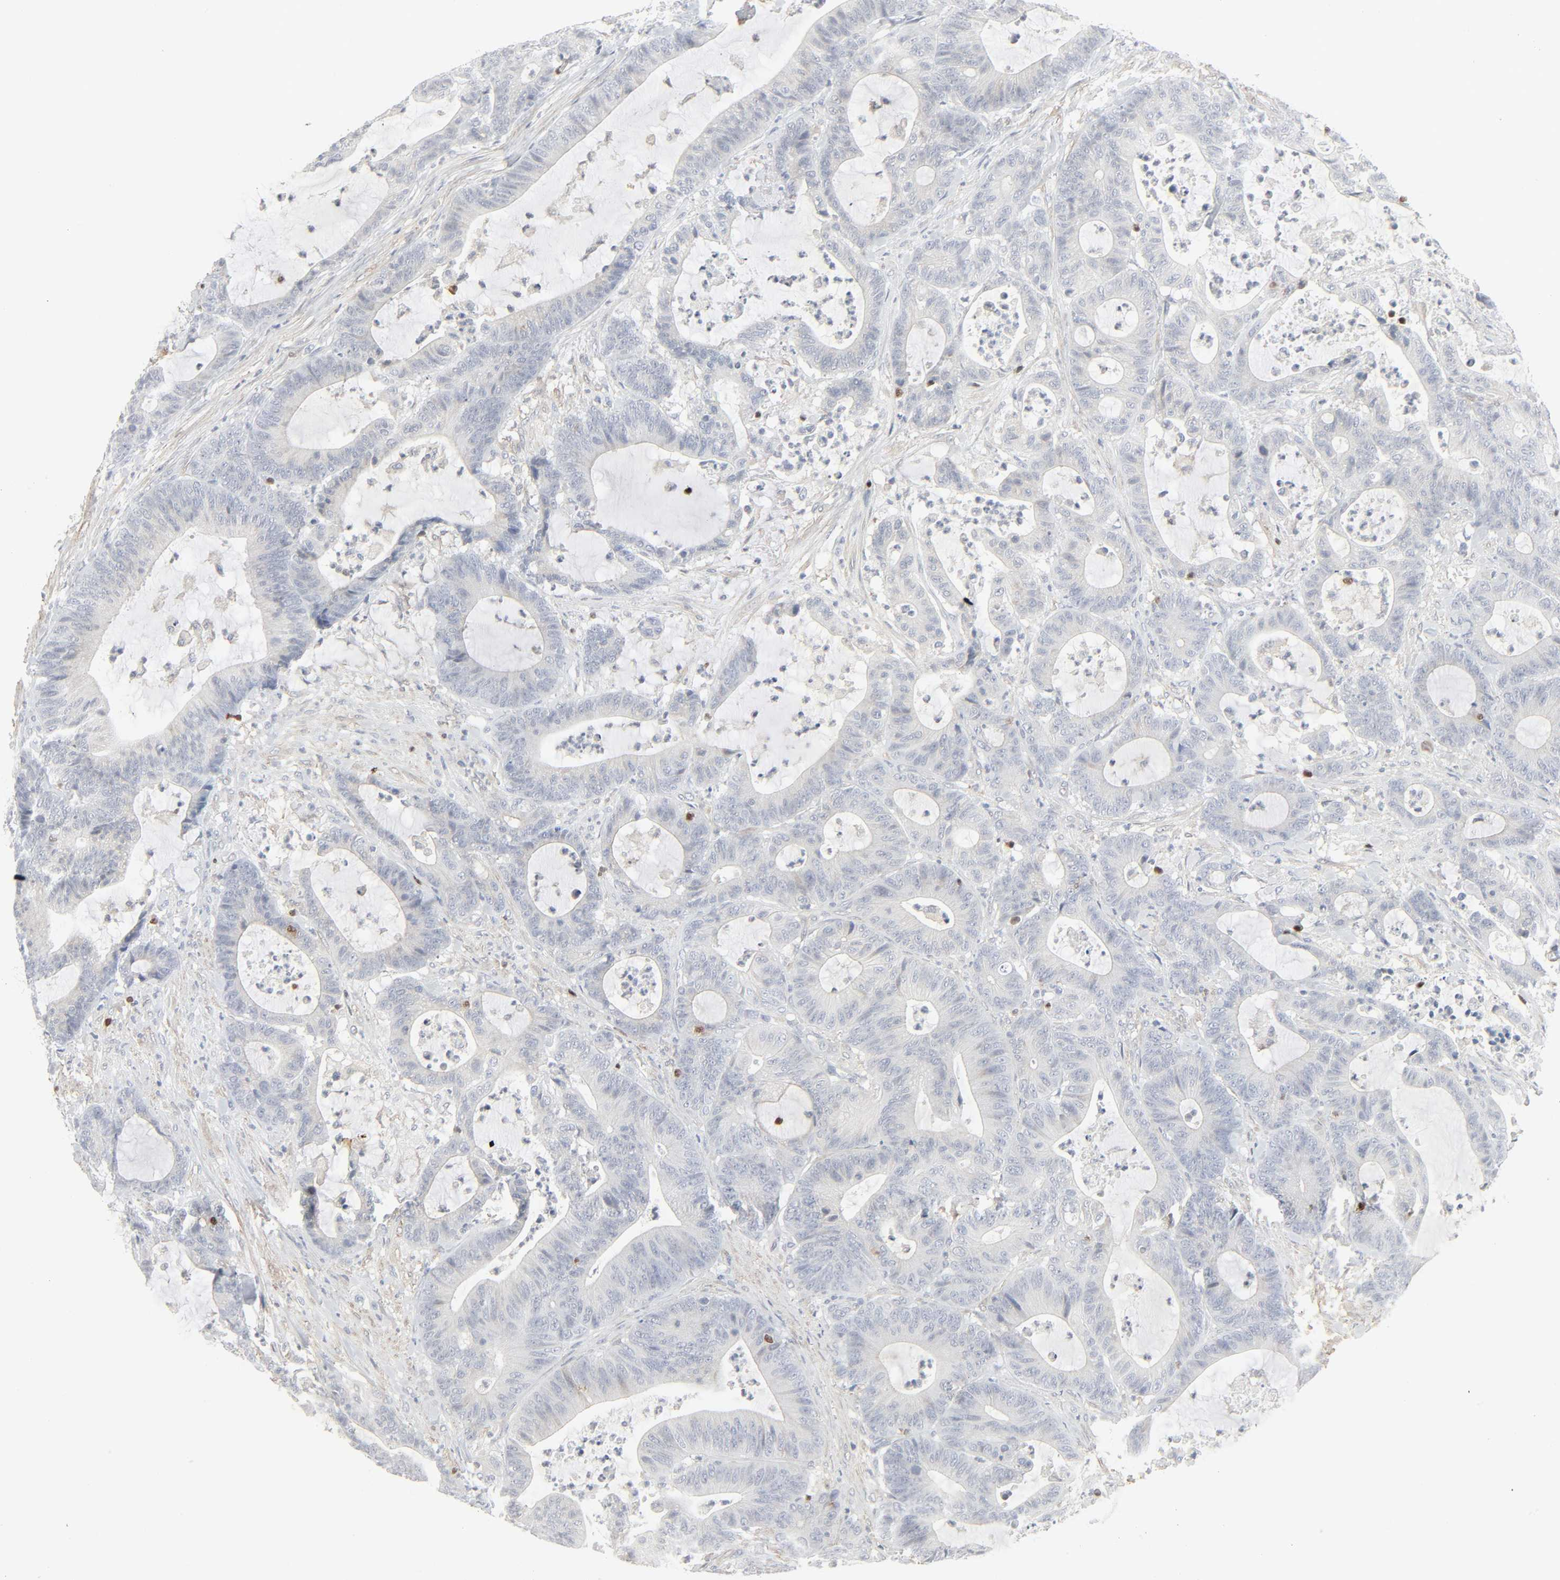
{"staining": {"intensity": "negative", "quantity": "none", "location": "none"}, "tissue": "colorectal cancer", "cell_type": "Tumor cells", "image_type": "cancer", "snomed": [{"axis": "morphology", "description": "Adenocarcinoma, NOS"}, {"axis": "topography", "description": "Colon"}], "caption": "A histopathology image of colorectal cancer stained for a protein reveals no brown staining in tumor cells.", "gene": "ZBTB16", "patient": {"sex": "female", "age": 84}}